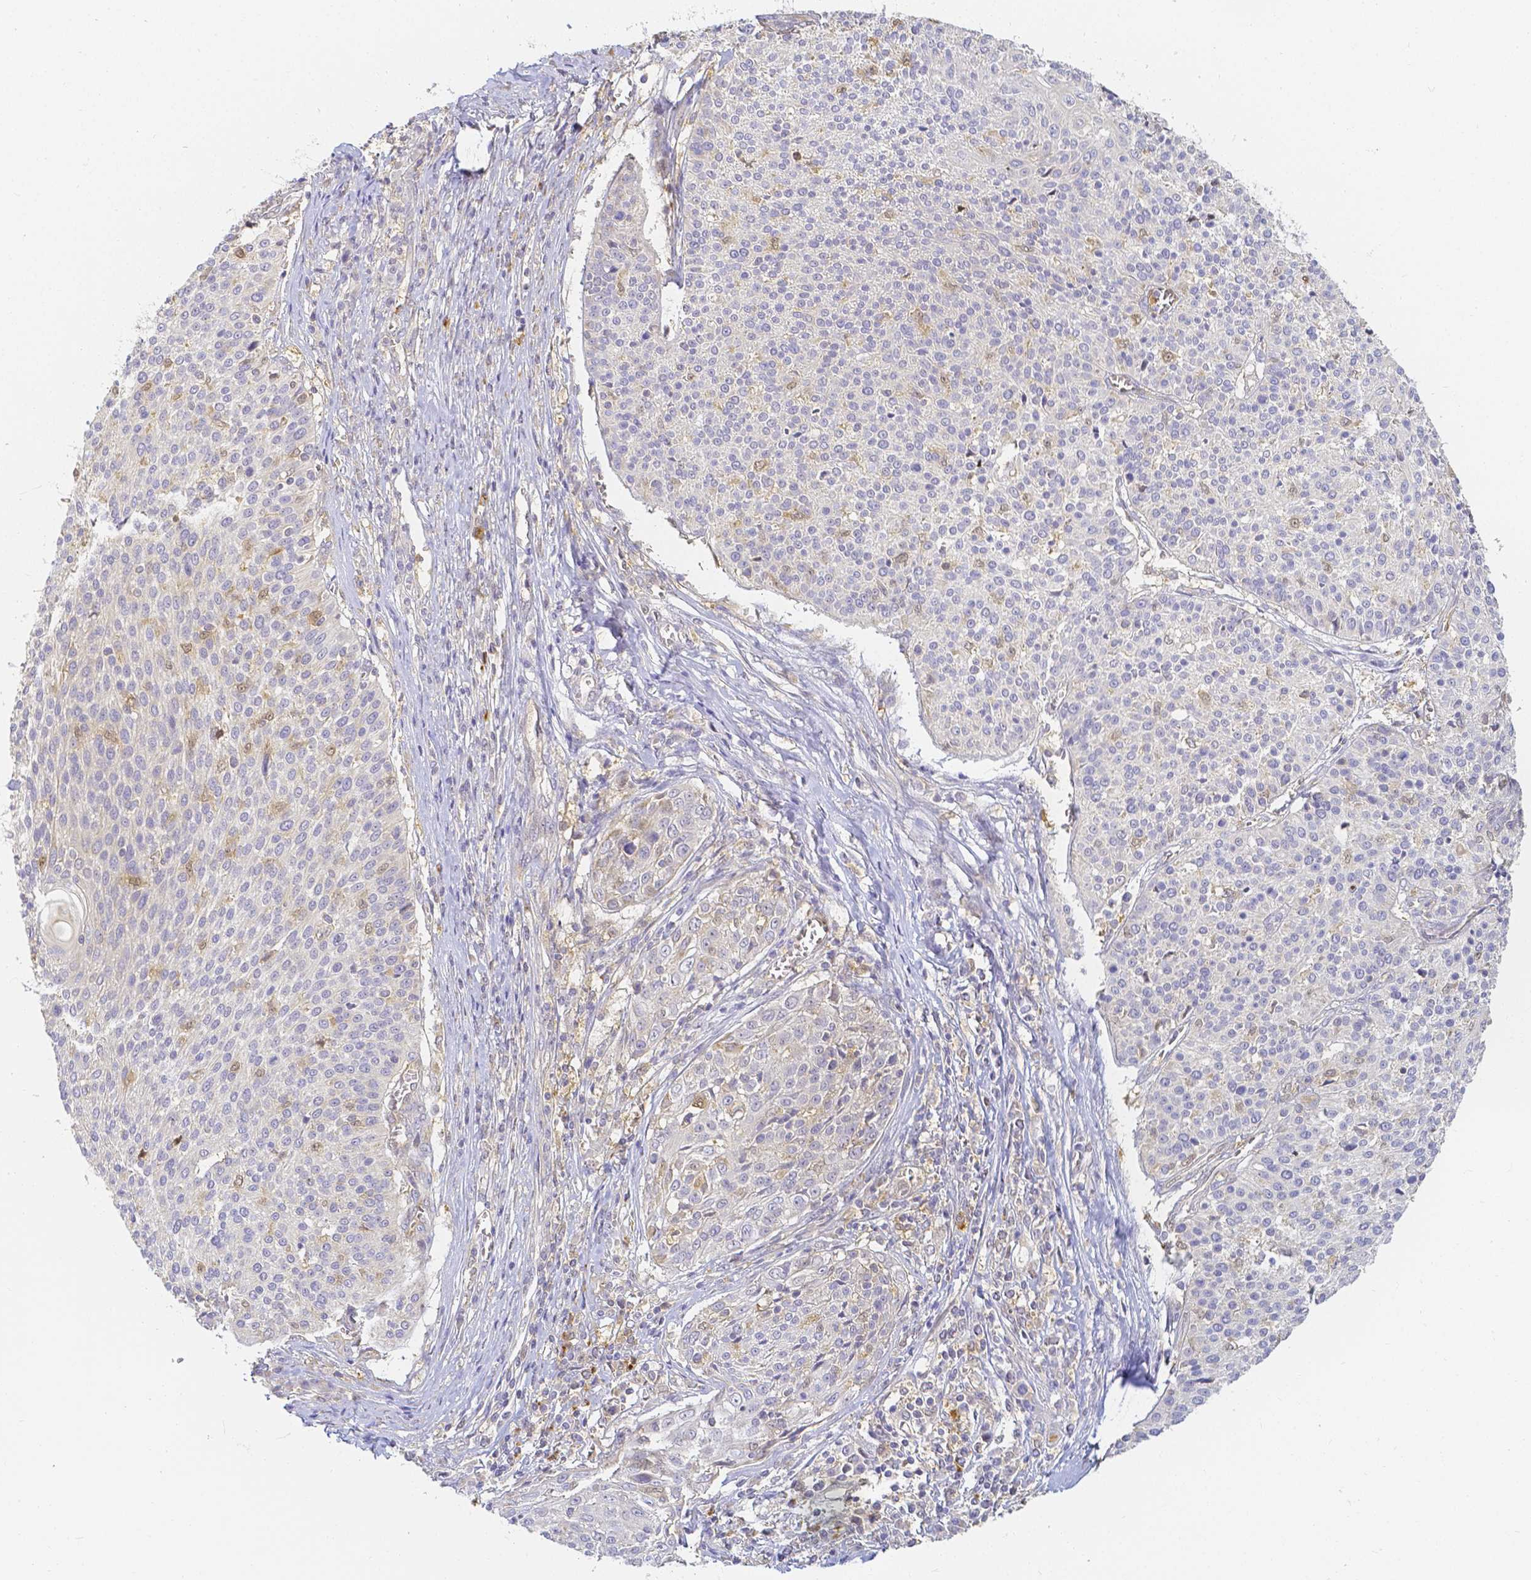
{"staining": {"intensity": "negative", "quantity": "none", "location": "none"}, "tissue": "cervical cancer", "cell_type": "Tumor cells", "image_type": "cancer", "snomed": [{"axis": "morphology", "description": "Squamous cell carcinoma, NOS"}, {"axis": "topography", "description": "Cervix"}], "caption": "Immunohistochemical staining of human cervical squamous cell carcinoma demonstrates no significant staining in tumor cells.", "gene": "KCNH1", "patient": {"sex": "female", "age": 31}}